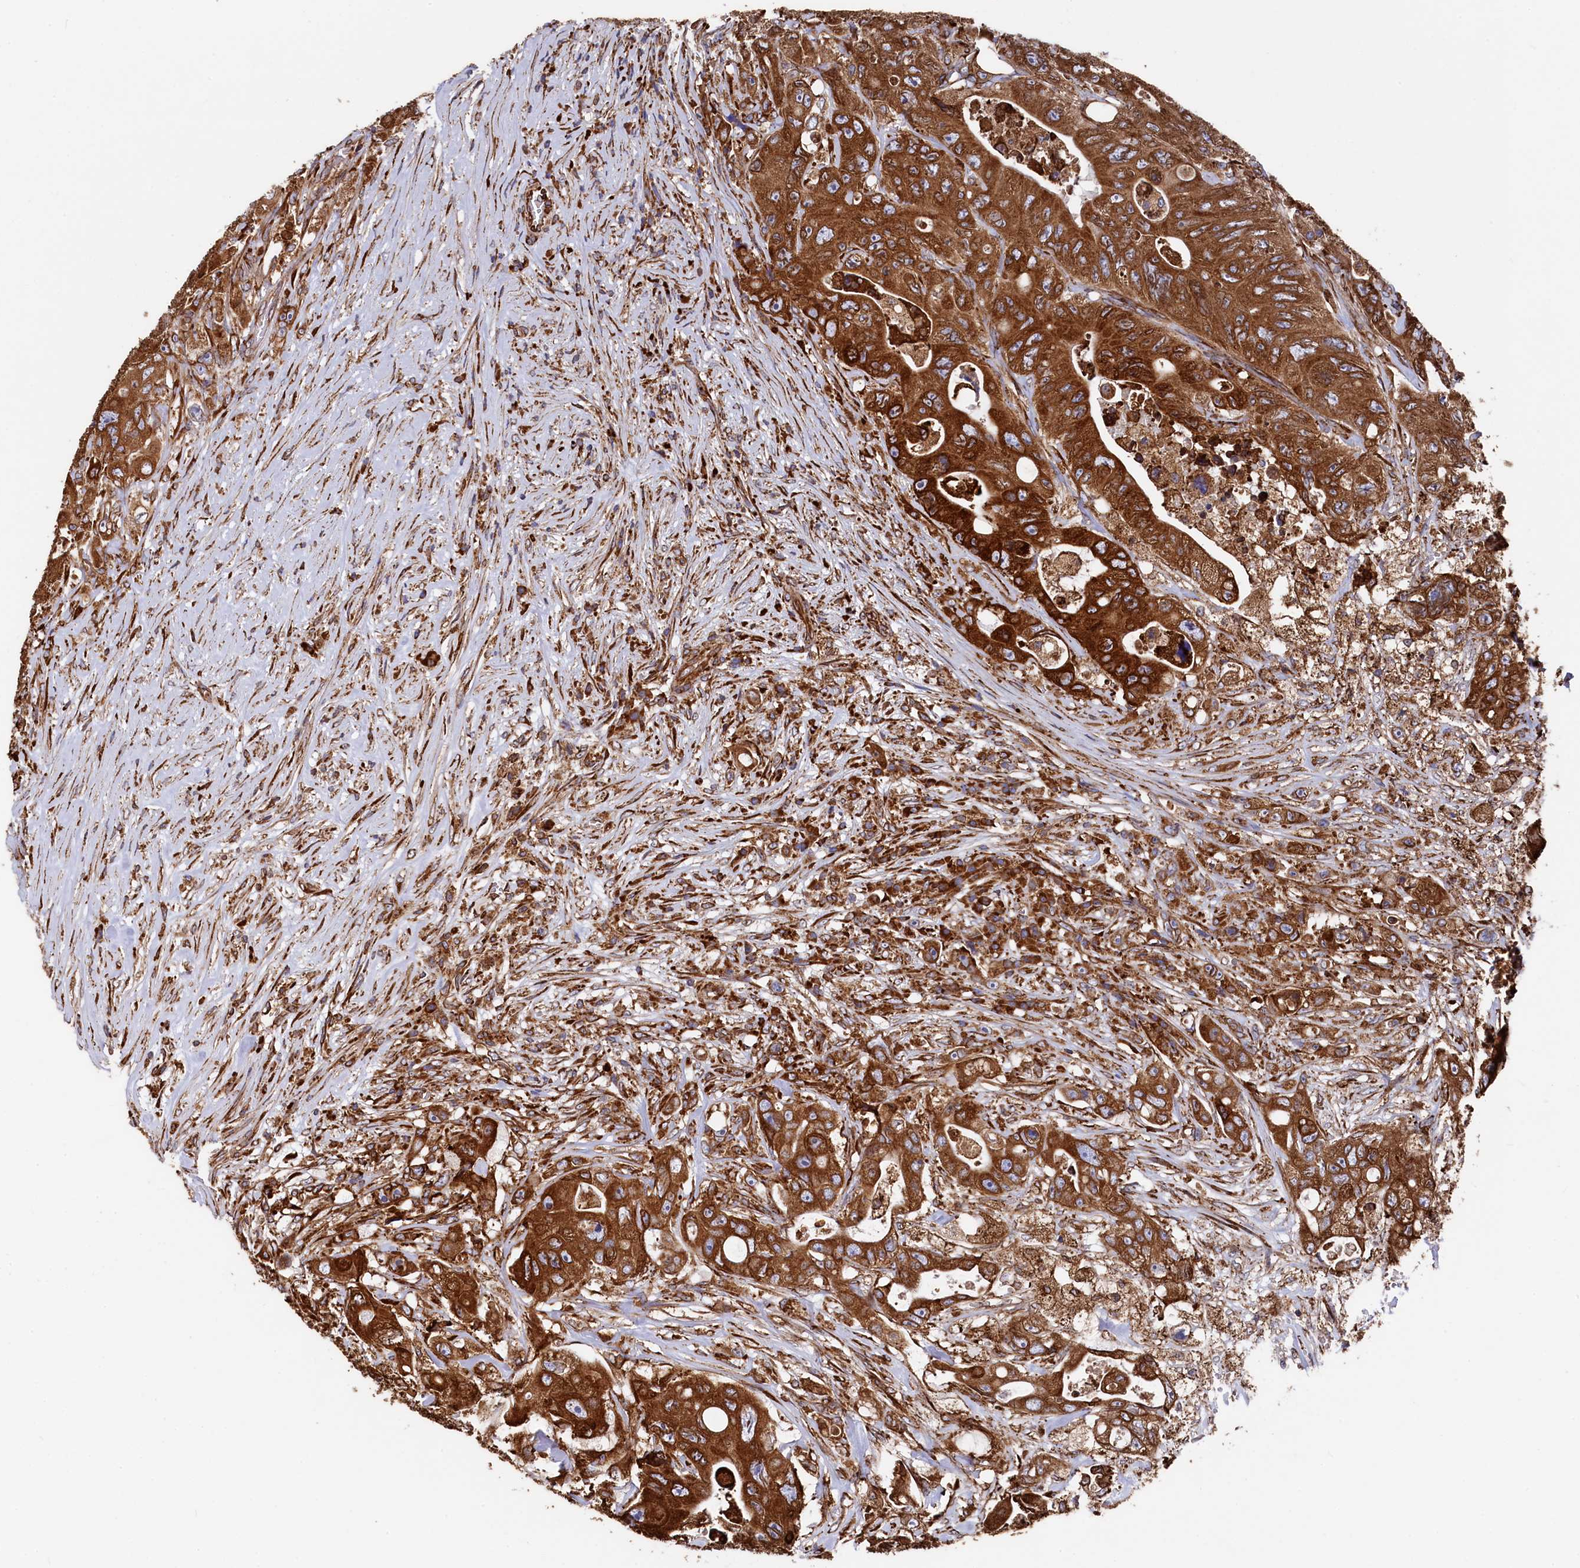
{"staining": {"intensity": "strong", "quantity": ">75%", "location": "cytoplasmic/membranous"}, "tissue": "colorectal cancer", "cell_type": "Tumor cells", "image_type": "cancer", "snomed": [{"axis": "morphology", "description": "Adenocarcinoma, NOS"}, {"axis": "topography", "description": "Colon"}], "caption": "A high-resolution histopathology image shows IHC staining of colorectal cancer, which shows strong cytoplasmic/membranous positivity in approximately >75% of tumor cells. (Brightfield microscopy of DAB IHC at high magnification).", "gene": "NEURL1B", "patient": {"sex": "female", "age": 46}}